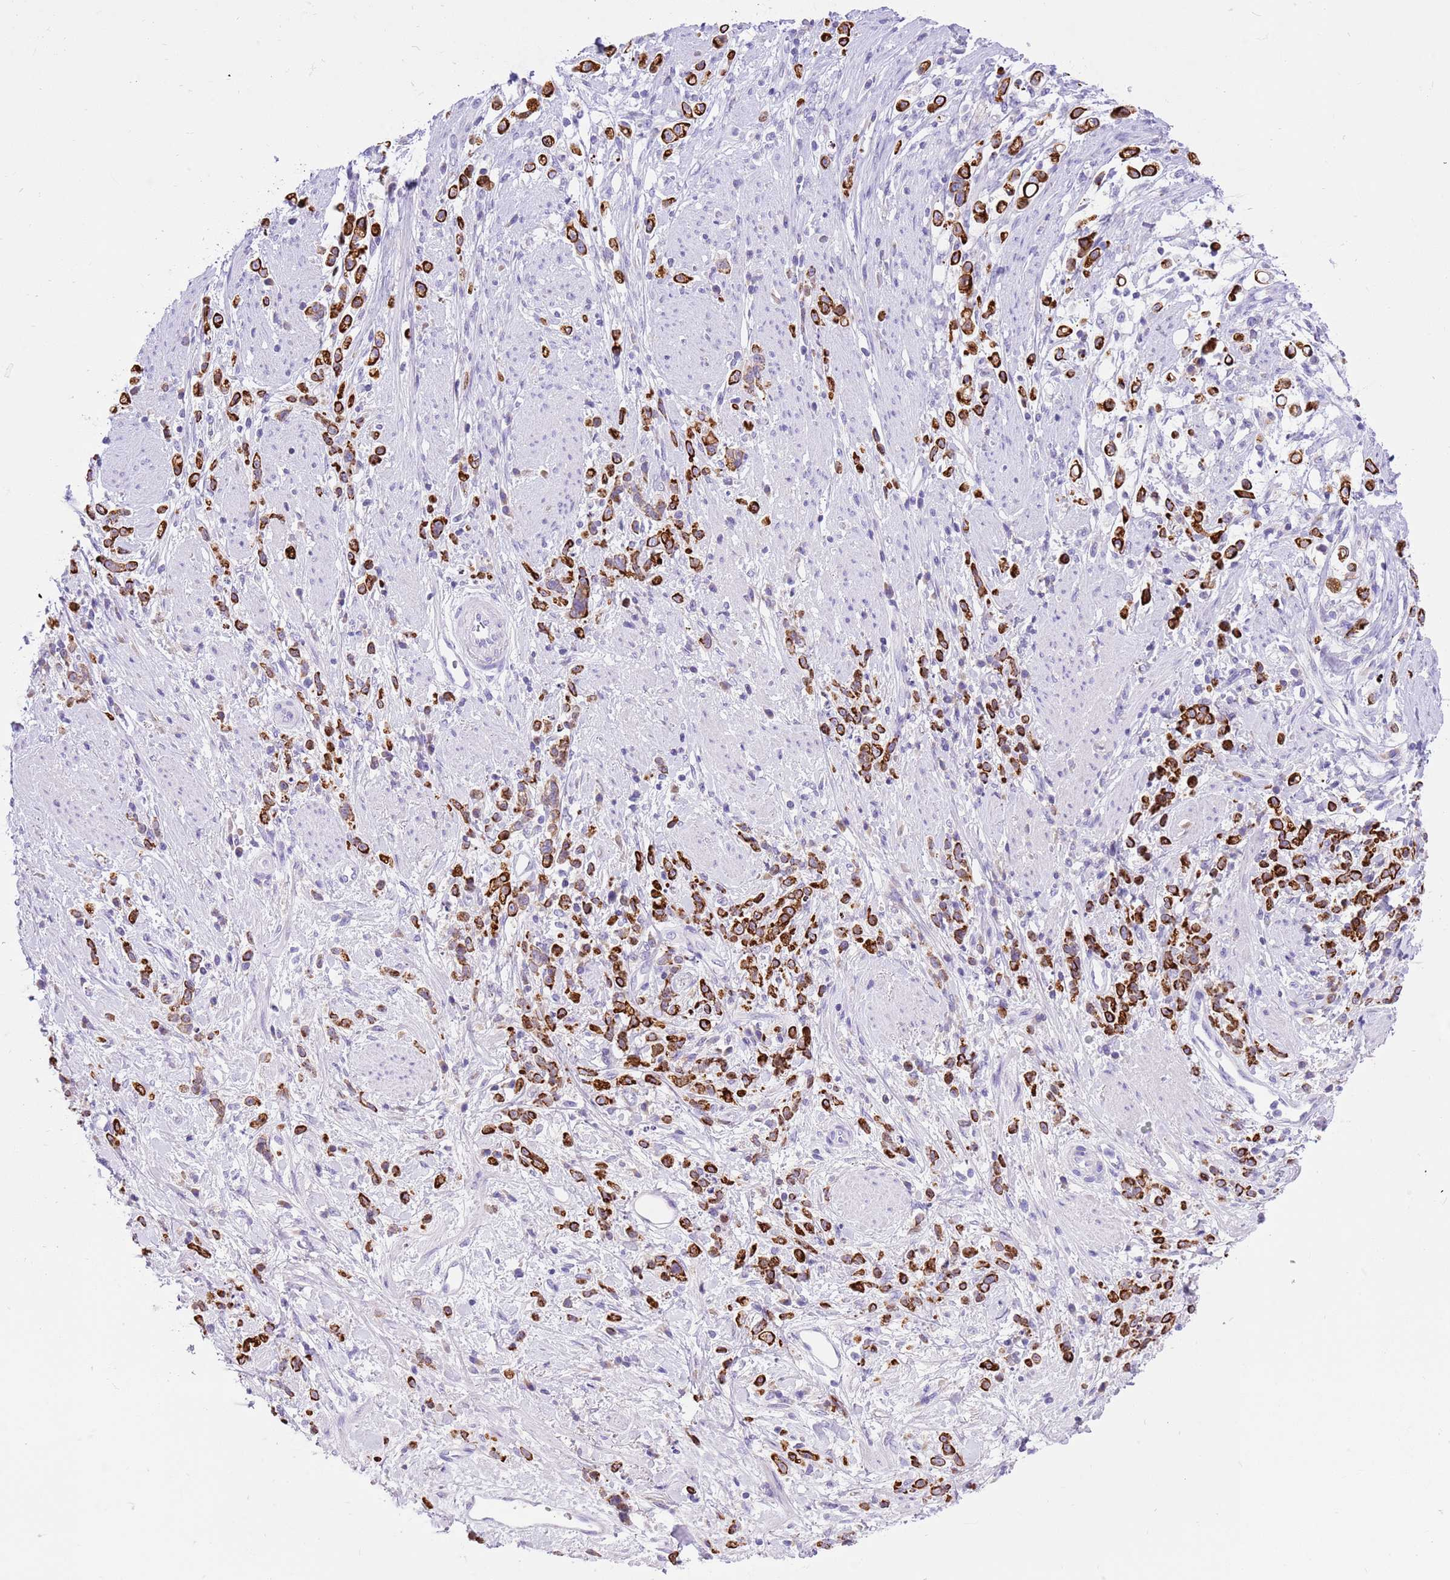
{"staining": {"intensity": "strong", "quantity": ">75%", "location": "cytoplasmic/membranous"}, "tissue": "stomach cancer", "cell_type": "Tumor cells", "image_type": "cancer", "snomed": [{"axis": "morphology", "description": "Adenocarcinoma, NOS"}, {"axis": "topography", "description": "Stomach"}], "caption": "Protein staining demonstrates strong cytoplasmic/membranous staining in approximately >75% of tumor cells in stomach cancer (adenocarcinoma).", "gene": "R3HDM4", "patient": {"sex": "female", "age": 60}}